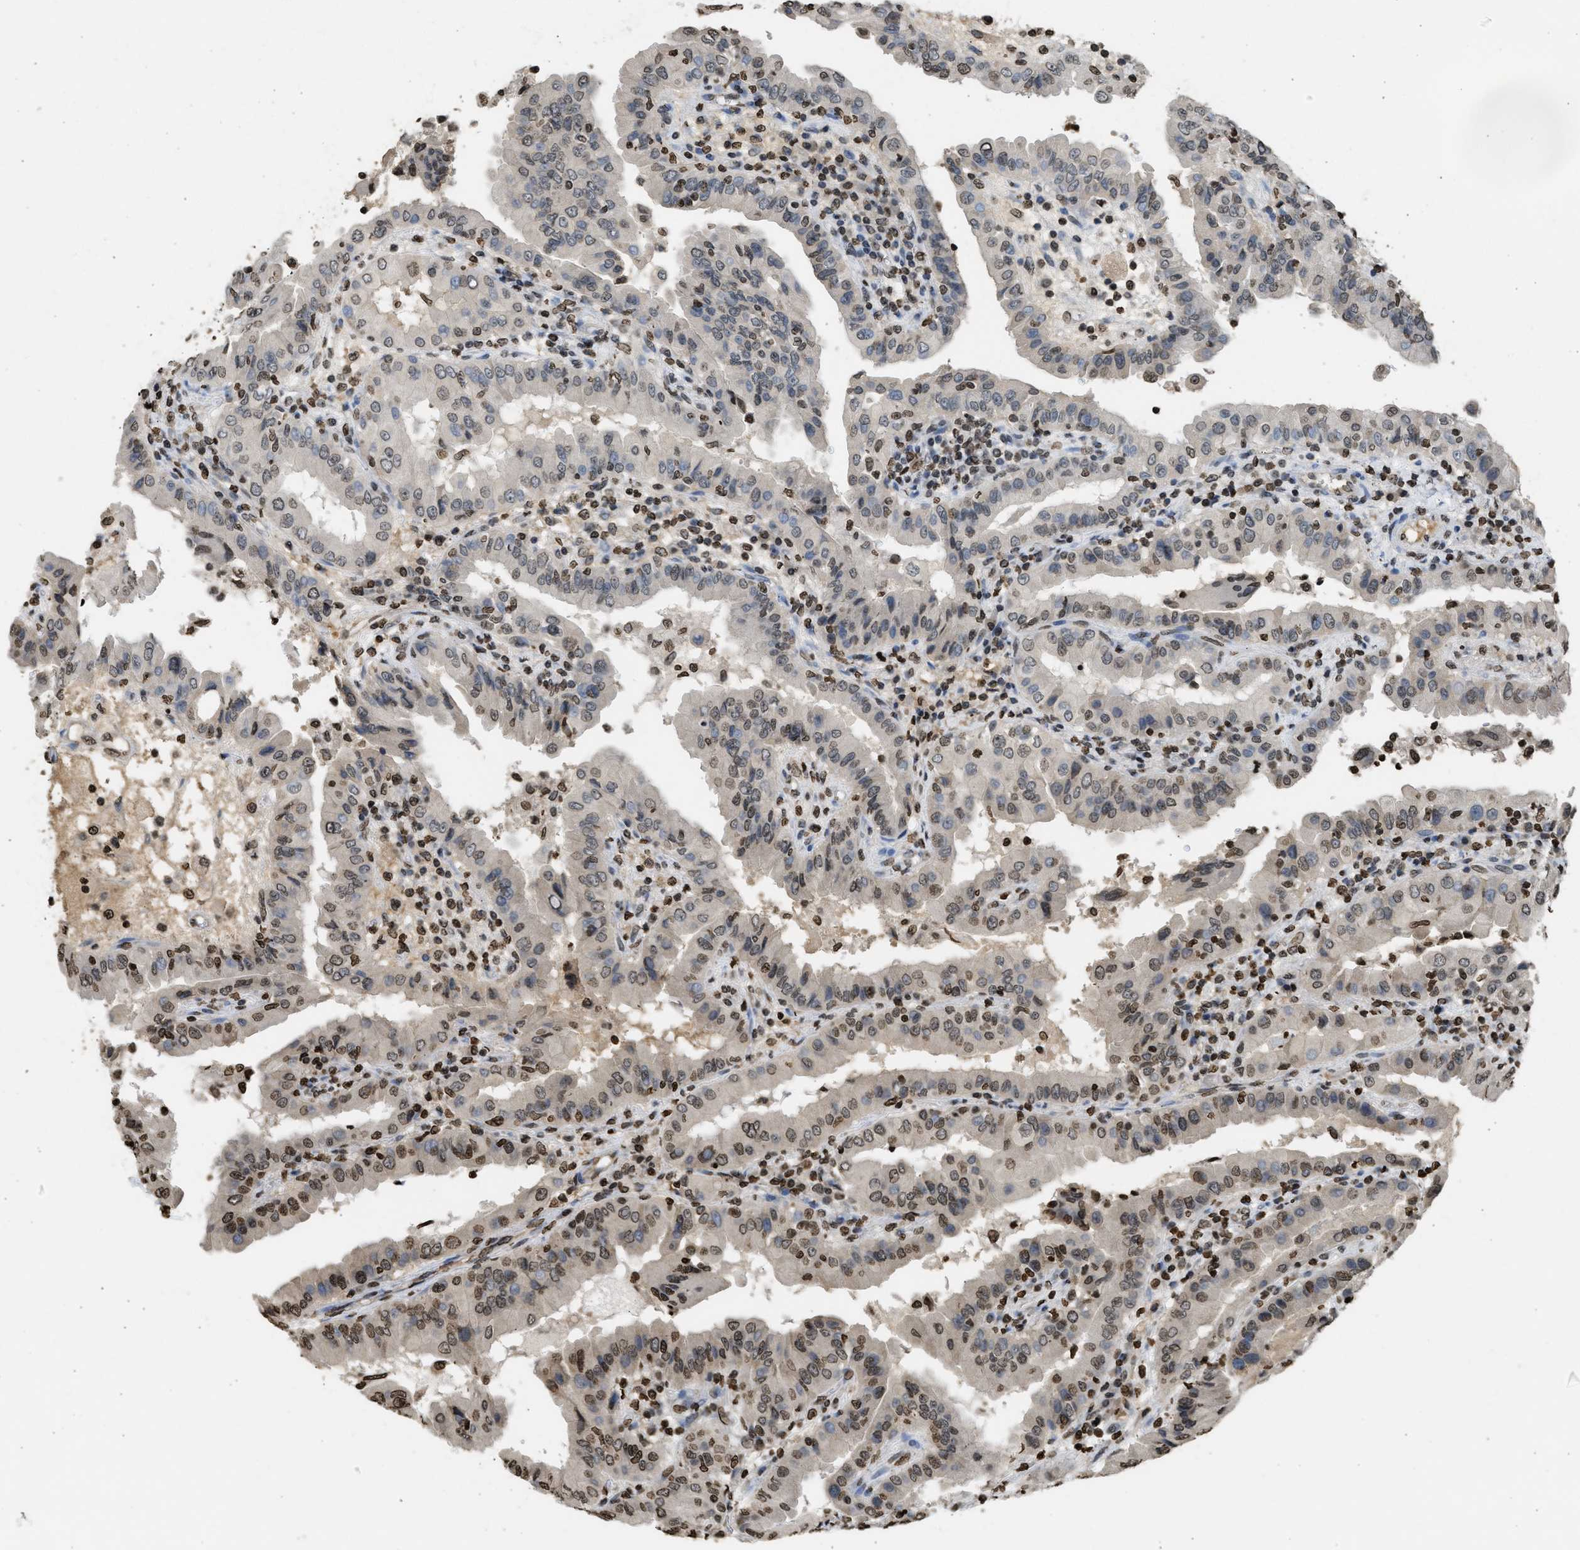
{"staining": {"intensity": "moderate", "quantity": "25%-75%", "location": "nuclear"}, "tissue": "thyroid cancer", "cell_type": "Tumor cells", "image_type": "cancer", "snomed": [{"axis": "morphology", "description": "Papillary adenocarcinoma, NOS"}, {"axis": "topography", "description": "Thyroid gland"}], "caption": "IHC staining of thyroid papillary adenocarcinoma, which reveals medium levels of moderate nuclear positivity in approximately 25%-75% of tumor cells indicating moderate nuclear protein staining. The staining was performed using DAB (3,3'-diaminobenzidine) (brown) for protein detection and nuclei were counterstained in hematoxylin (blue).", "gene": "RRAGC", "patient": {"sex": "male", "age": 33}}